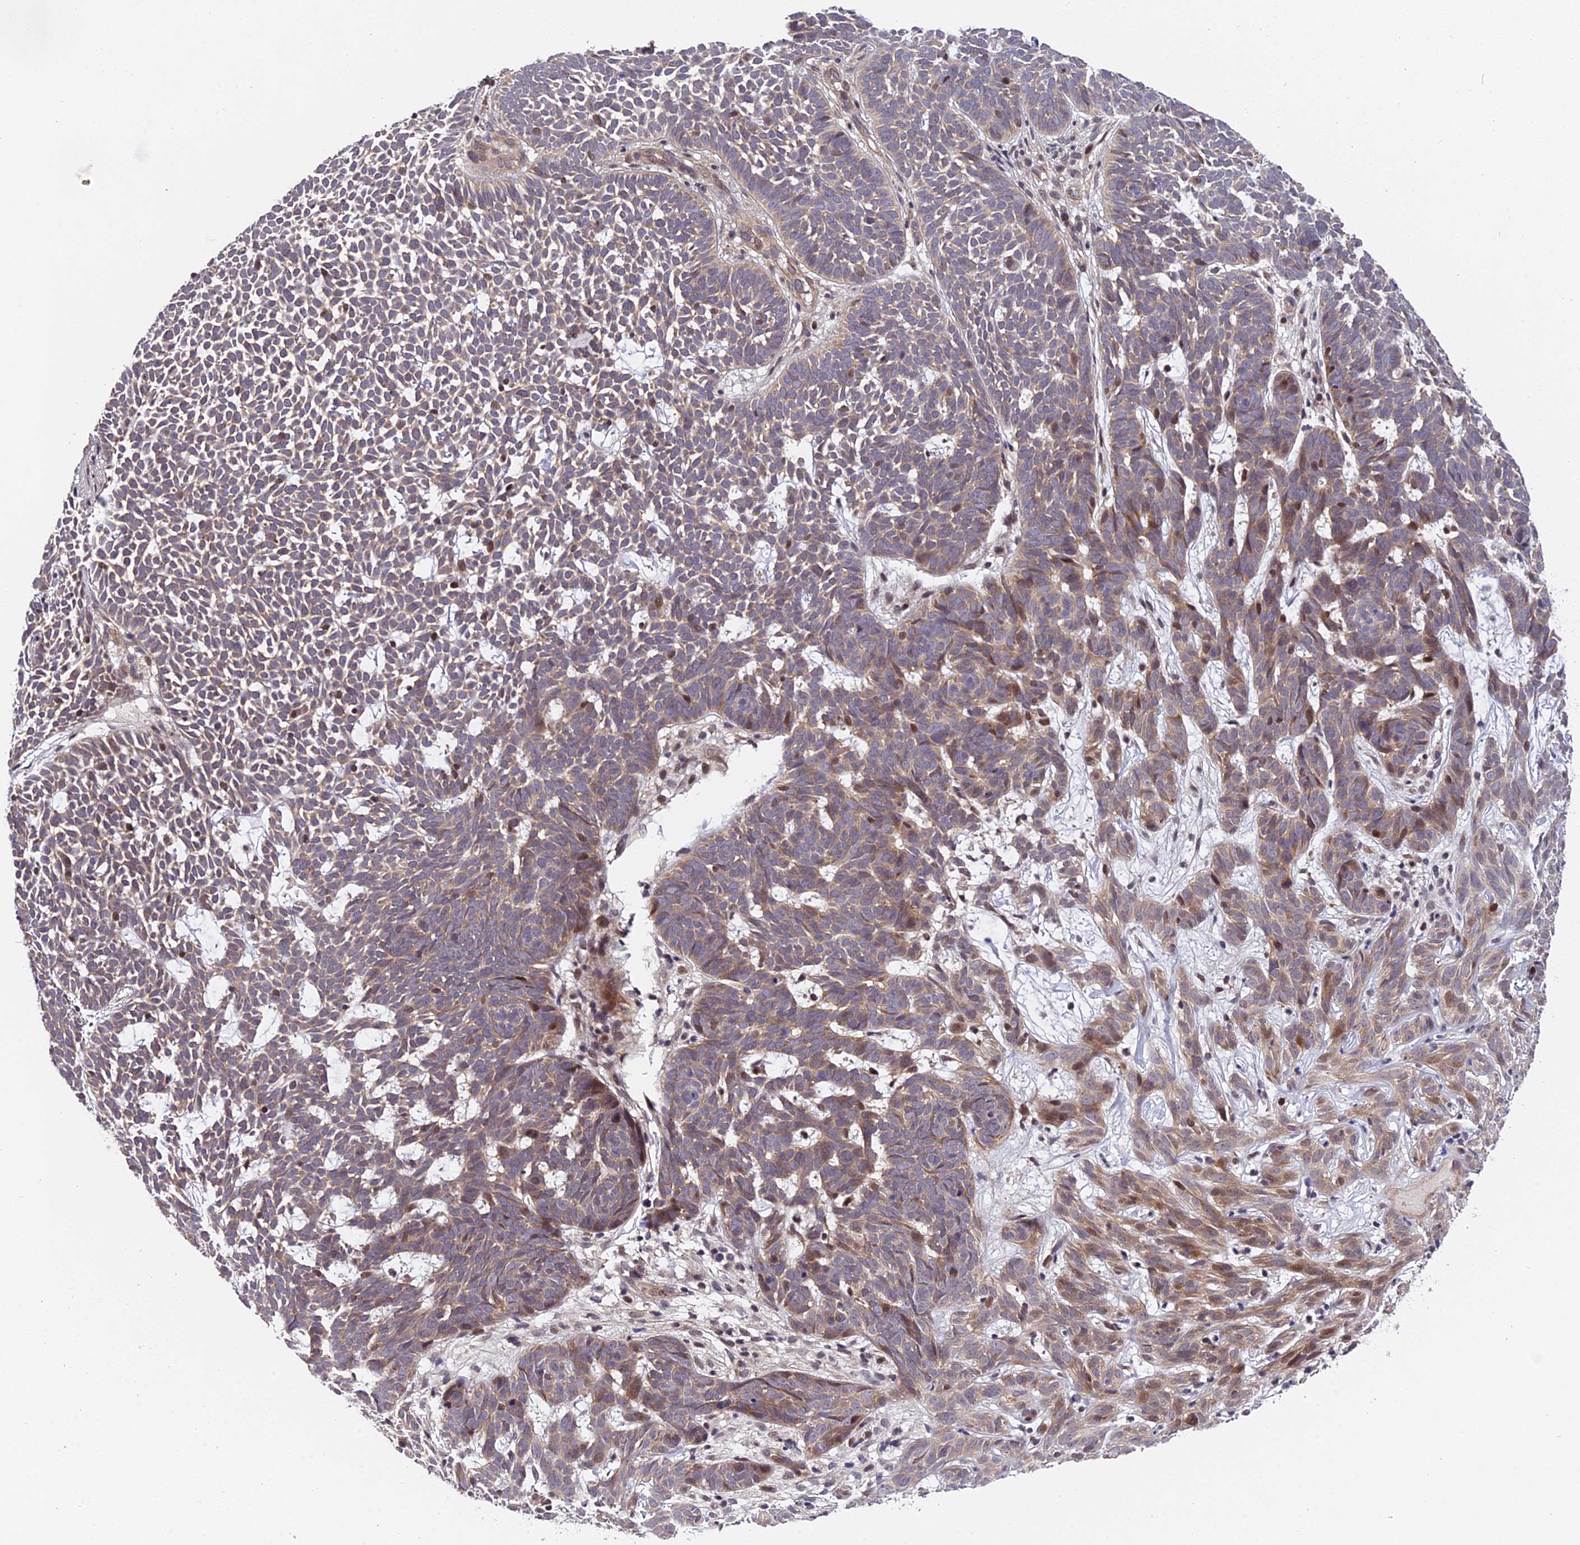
{"staining": {"intensity": "weak", "quantity": "25%-75%", "location": "cytoplasmic/membranous"}, "tissue": "skin cancer", "cell_type": "Tumor cells", "image_type": "cancer", "snomed": [{"axis": "morphology", "description": "Basal cell carcinoma"}, {"axis": "topography", "description": "Skin"}], "caption": "Immunohistochemical staining of skin cancer (basal cell carcinoma) reveals weak cytoplasmic/membranous protein expression in approximately 25%-75% of tumor cells.", "gene": "TRMT1", "patient": {"sex": "female", "age": 78}}